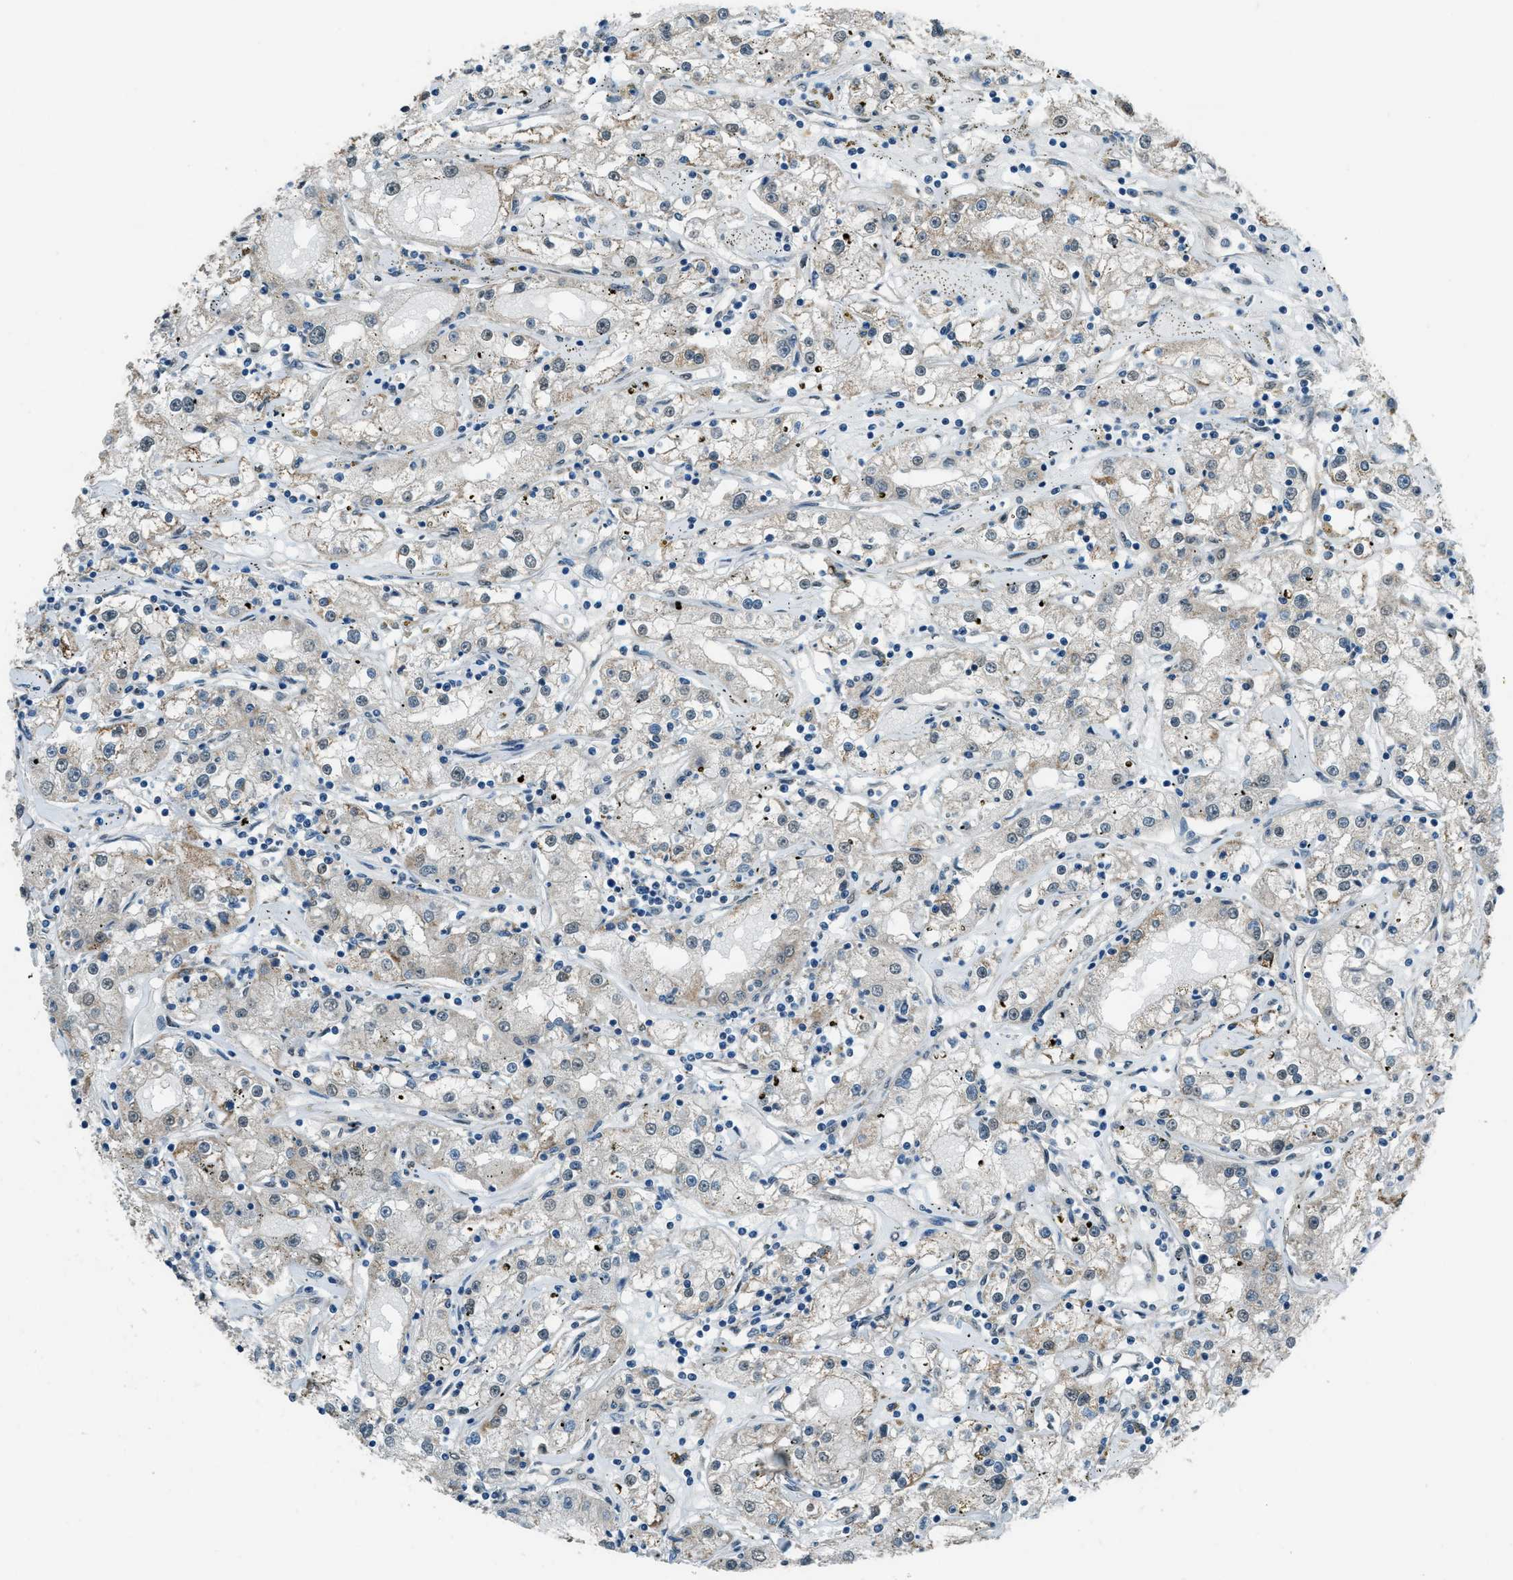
{"staining": {"intensity": "negative", "quantity": "none", "location": "none"}, "tissue": "renal cancer", "cell_type": "Tumor cells", "image_type": "cancer", "snomed": [{"axis": "morphology", "description": "Adenocarcinoma, NOS"}, {"axis": "topography", "description": "Kidney"}], "caption": "This histopathology image is of renal cancer (adenocarcinoma) stained with immunohistochemistry (IHC) to label a protein in brown with the nuclei are counter-stained blue. There is no staining in tumor cells.", "gene": "NPEPL1", "patient": {"sex": "male", "age": 56}}